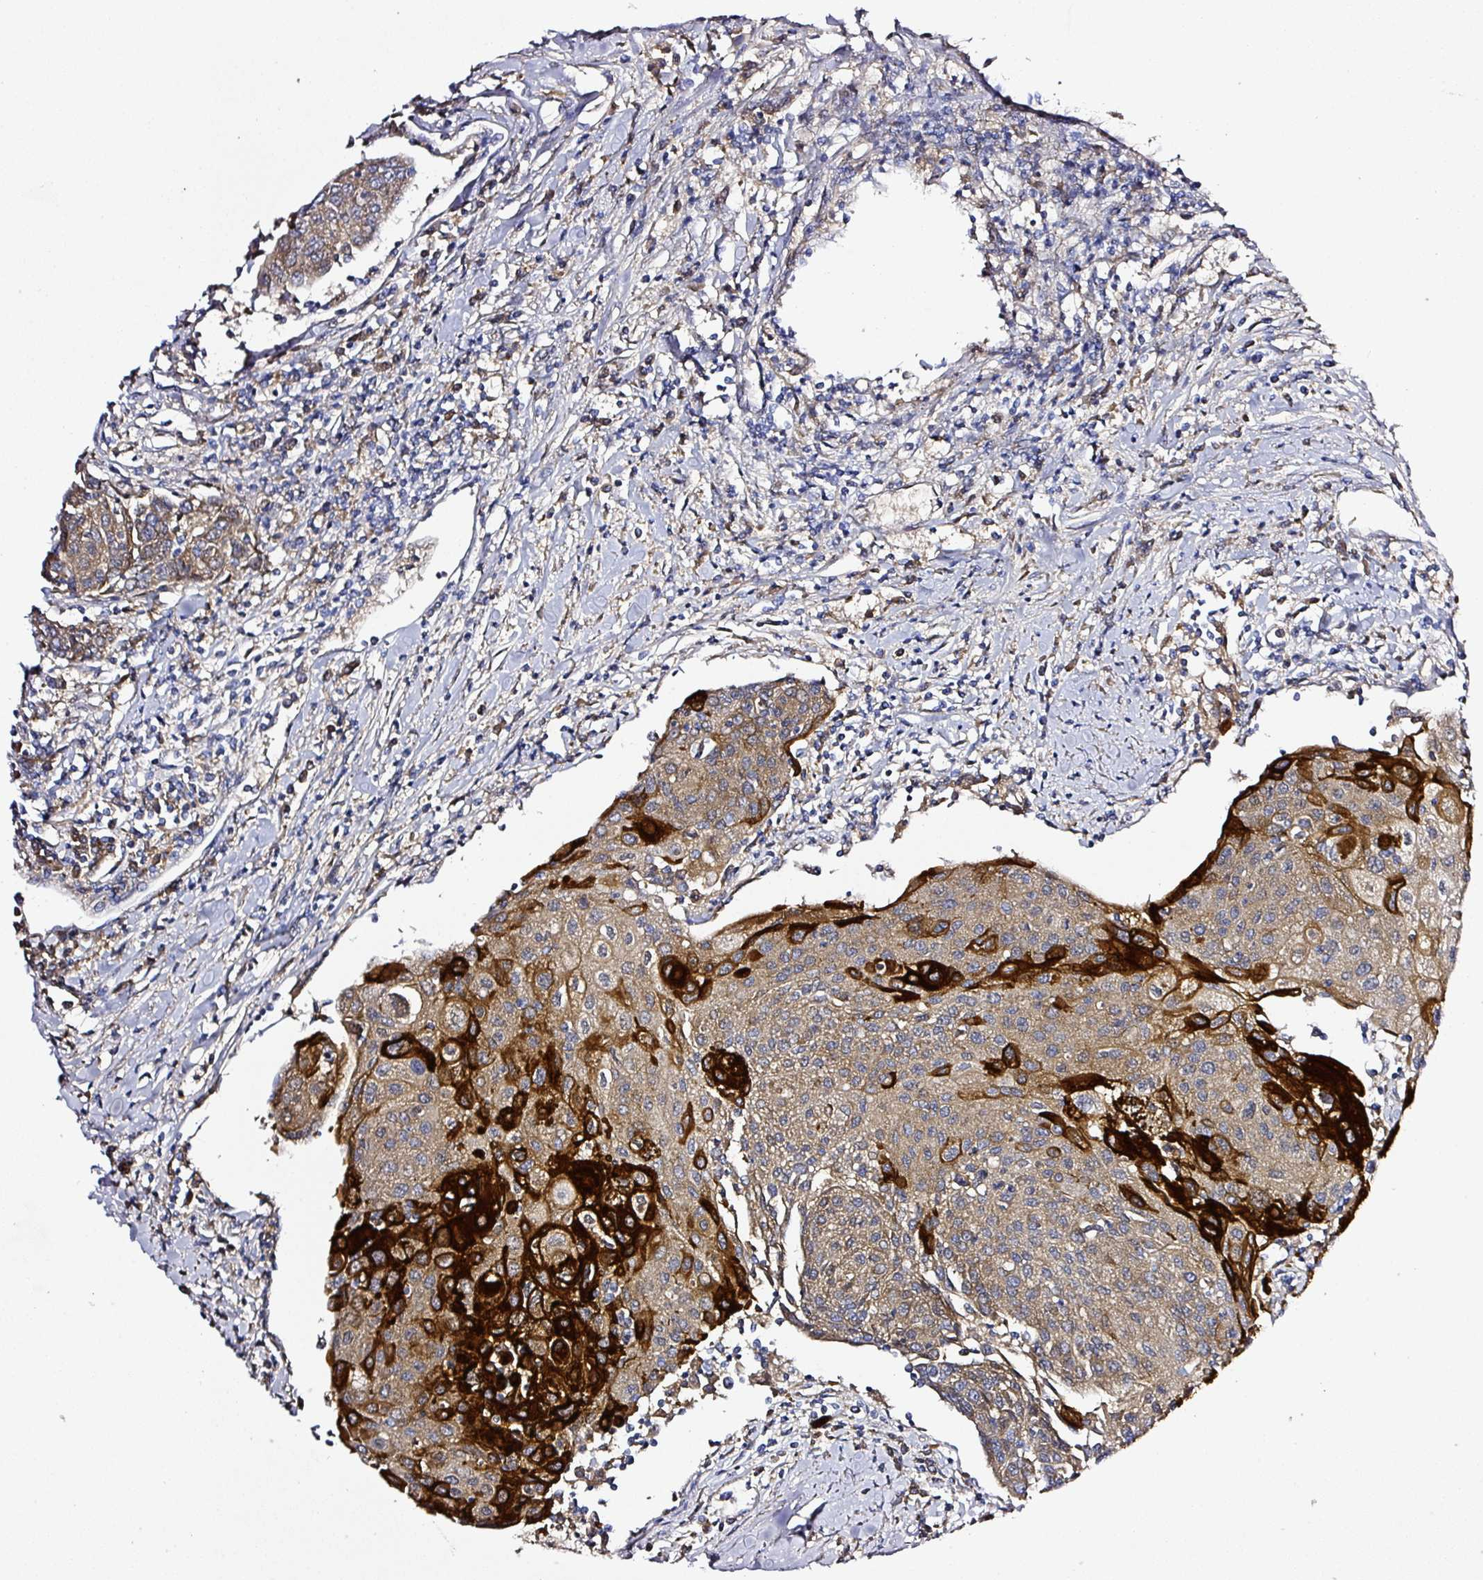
{"staining": {"intensity": "strong", "quantity": "25%-75%", "location": "cytoplasmic/membranous"}, "tissue": "urothelial cancer", "cell_type": "Tumor cells", "image_type": "cancer", "snomed": [{"axis": "morphology", "description": "Urothelial carcinoma, High grade"}, {"axis": "topography", "description": "Urinary bladder"}], "caption": "Immunohistochemical staining of human urothelial carcinoma (high-grade) demonstrates high levels of strong cytoplasmic/membranous expression in about 25%-75% of tumor cells. The staining was performed using DAB (3,3'-diaminobenzidine) to visualize the protein expression in brown, while the nuclei were stained in blue with hematoxylin (Magnification: 20x).", "gene": "ZNF513", "patient": {"sex": "female", "age": 85}}